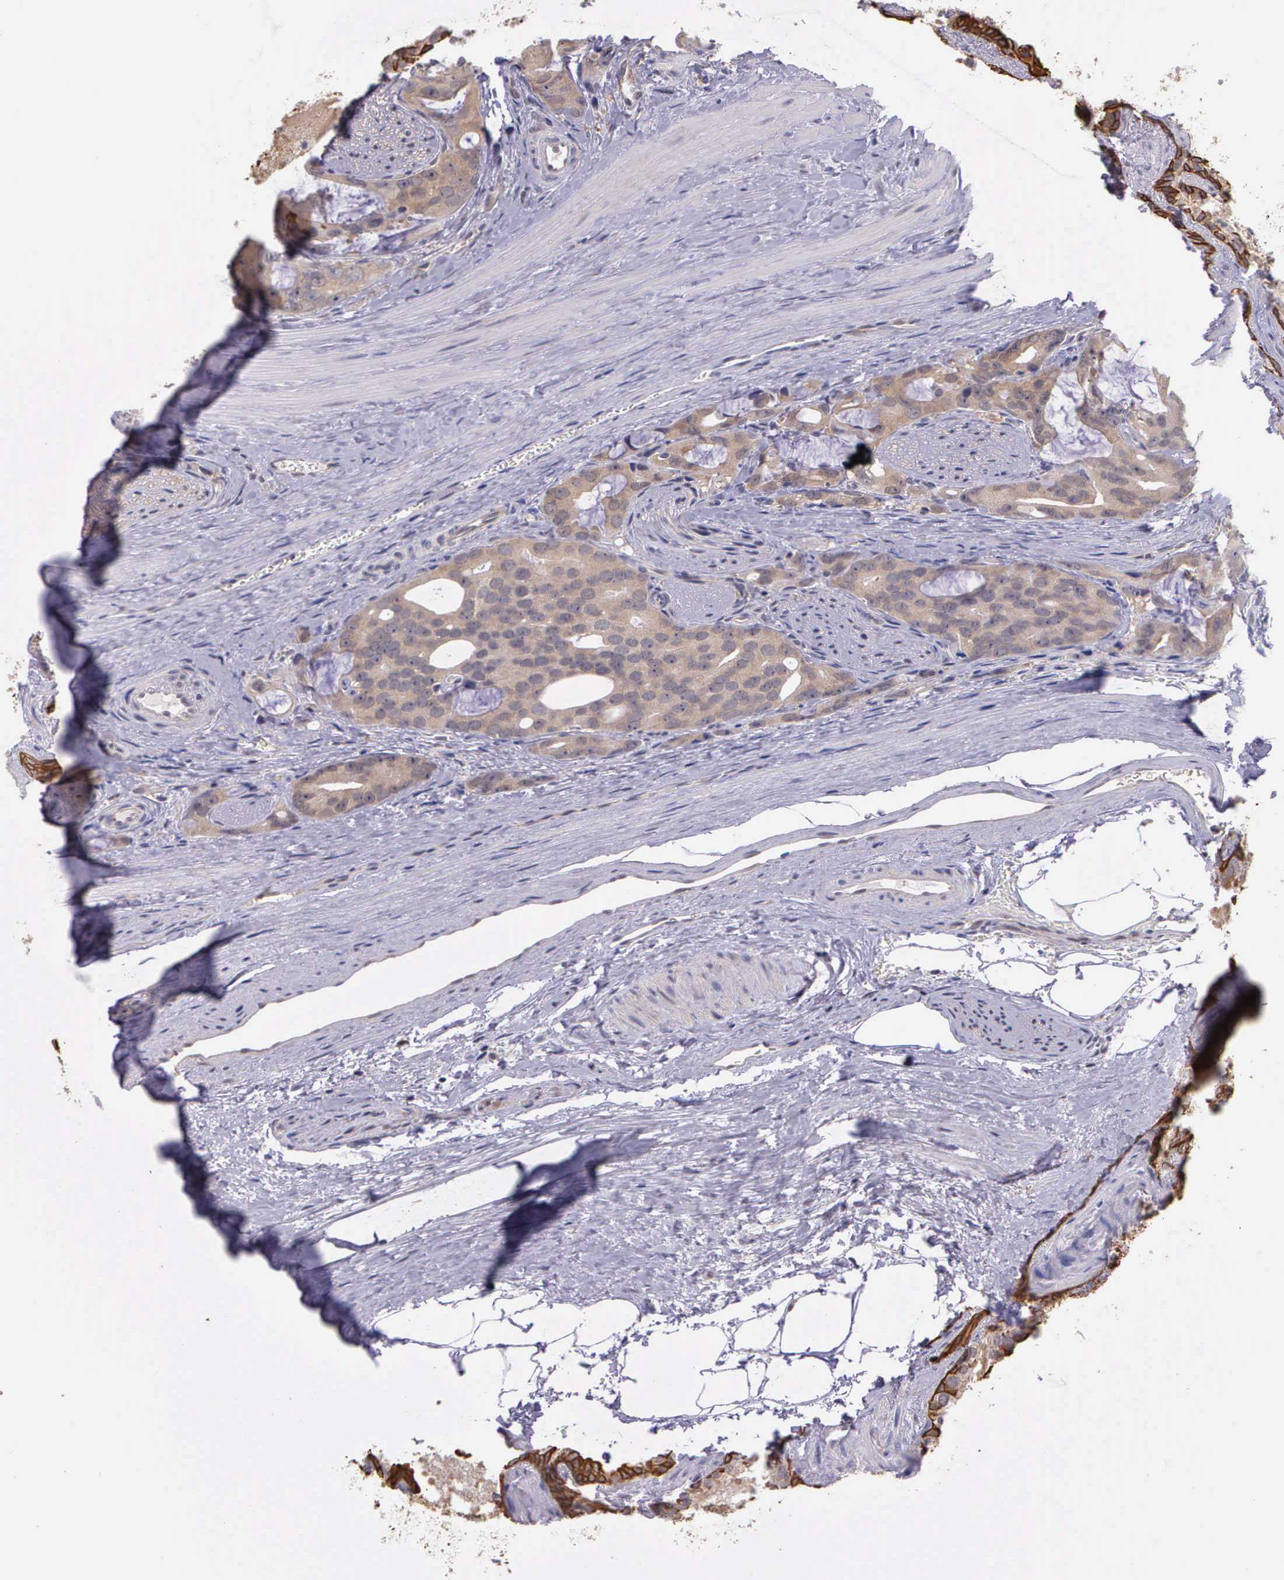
{"staining": {"intensity": "weak", "quantity": ">75%", "location": "cytoplasmic/membranous"}, "tissue": "prostate cancer", "cell_type": "Tumor cells", "image_type": "cancer", "snomed": [{"axis": "morphology", "description": "Adenocarcinoma, Low grade"}, {"axis": "topography", "description": "Prostate"}], "caption": "High-power microscopy captured an immunohistochemistry (IHC) histopathology image of prostate adenocarcinoma (low-grade), revealing weak cytoplasmic/membranous positivity in approximately >75% of tumor cells.", "gene": "IGBP1", "patient": {"sex": "male", "age": 69}}